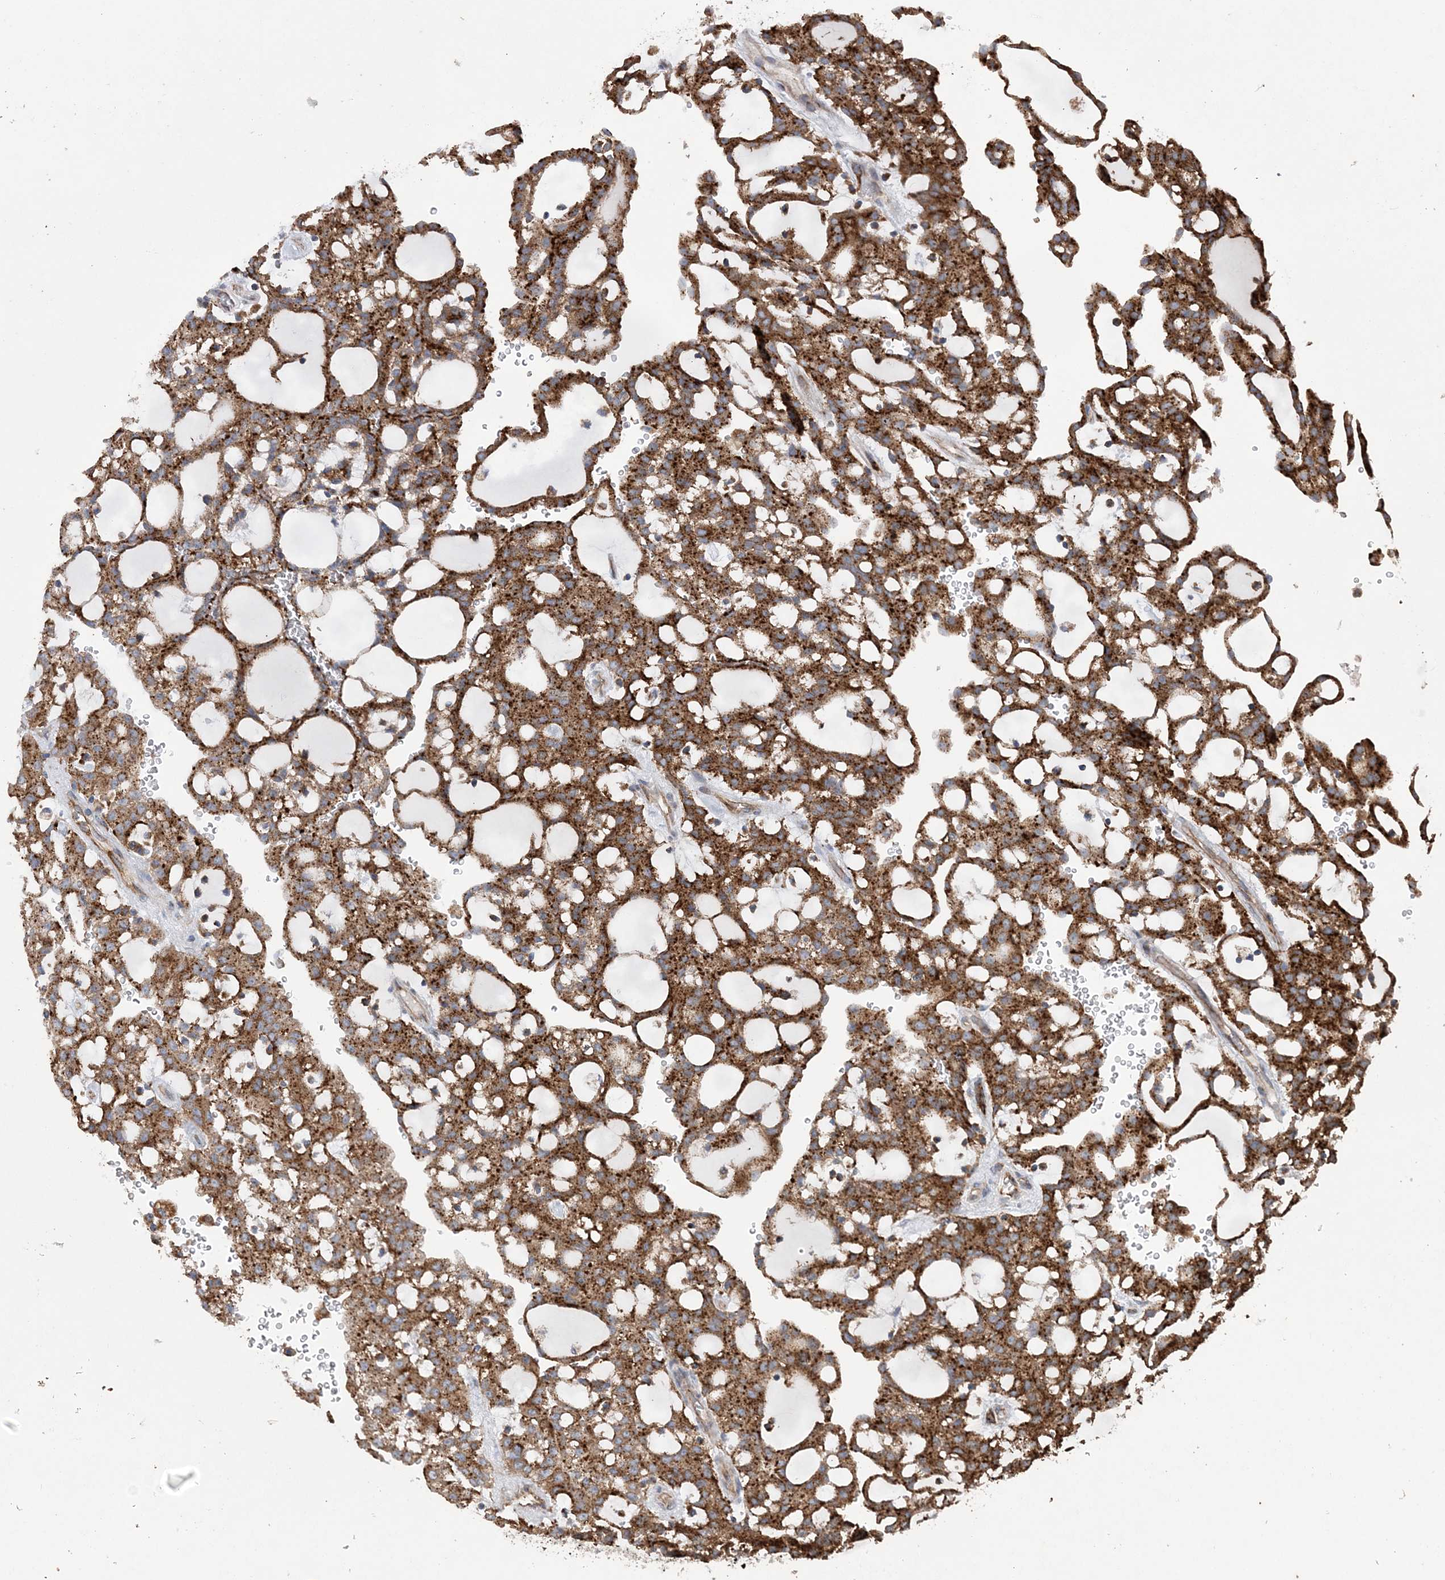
{"staining": {"intensity": "strong", "quantity": ">75%", "location": "cytoplasmic/membranous"}, "tissue": "renal cancer", "cell_type": "Tumor cells", "image_type": "cancer", "snomed": [{"axis": "morphology", "description": "Adenocarcinoma, NOS"}, {"axis": "topography", "description": "Kidney"}], "caption": "Immunohistochemical staining of human renal adenocarcinoma demonstrates strong cytoplasmic/membranous protein expression in about >75% of tumor cells. The staining was performed using DAB (3,3'-diaminobenzidine), with brown indicating positive protein expression. Nuclei are stained blue with hematoxylin.", "gene": "PTTG1IP", "patient": {"sex": "male", "age": 63}}